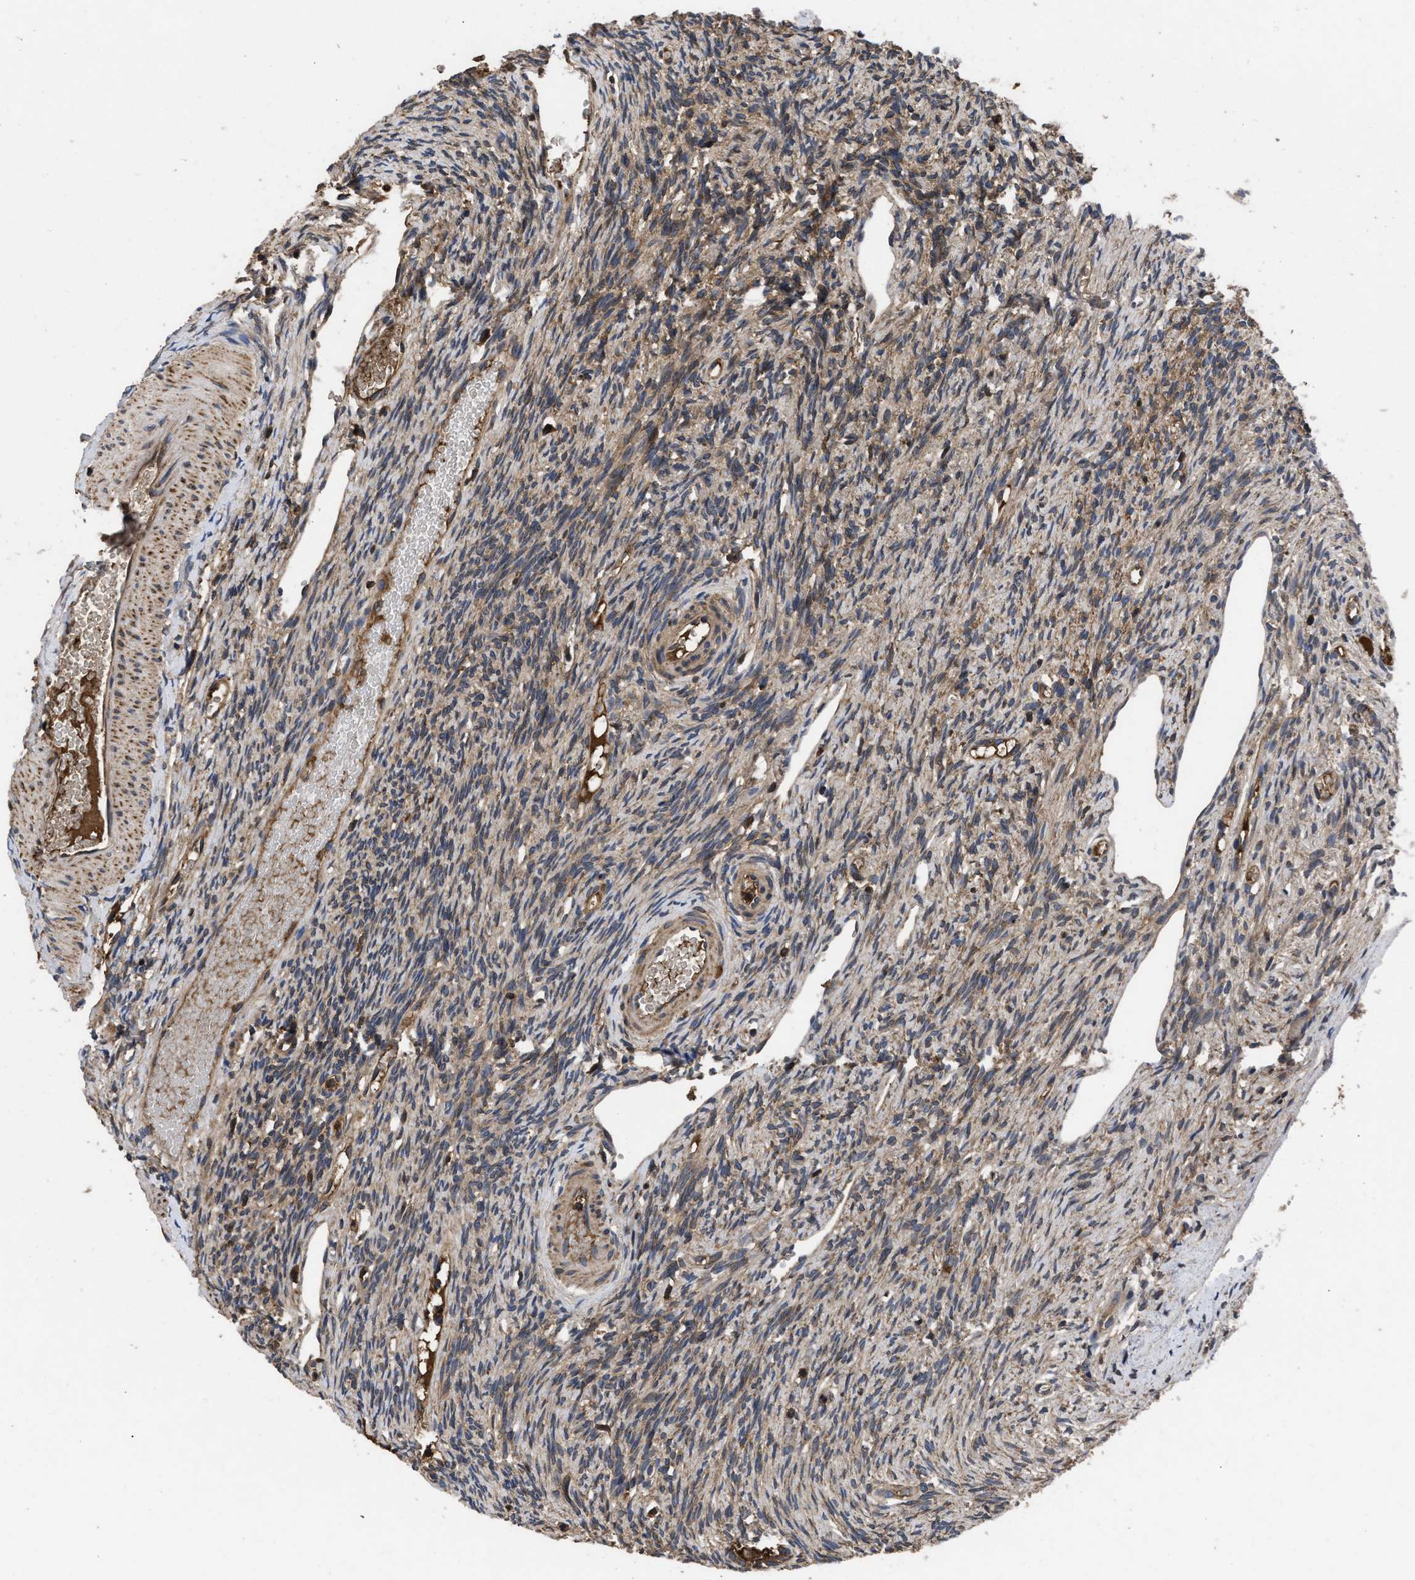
{"staining": {"intensity": "moderate", "quantity": "25%-75%", "location": "cytoplasmic/membranous"}, "tissue": "ovary", "cell_type": "Follicle cells", "image_type": "normal", "snomed": [{"axis": "morphology", "description": "Normal tissue, NOS"}, {"axis": "topography", "description": "Ovary"}], "caption": "This micrograph demonstrates unremarkable ovary stained with immunohistochemistry to label a protein in brown. The cytoplasmic/membranous of follicle cells show moderate positivity for the protein. Nuclei are counter-stained blue.", "gene": "LRRC3", "patient": {"sex": "female", "age": 33}}